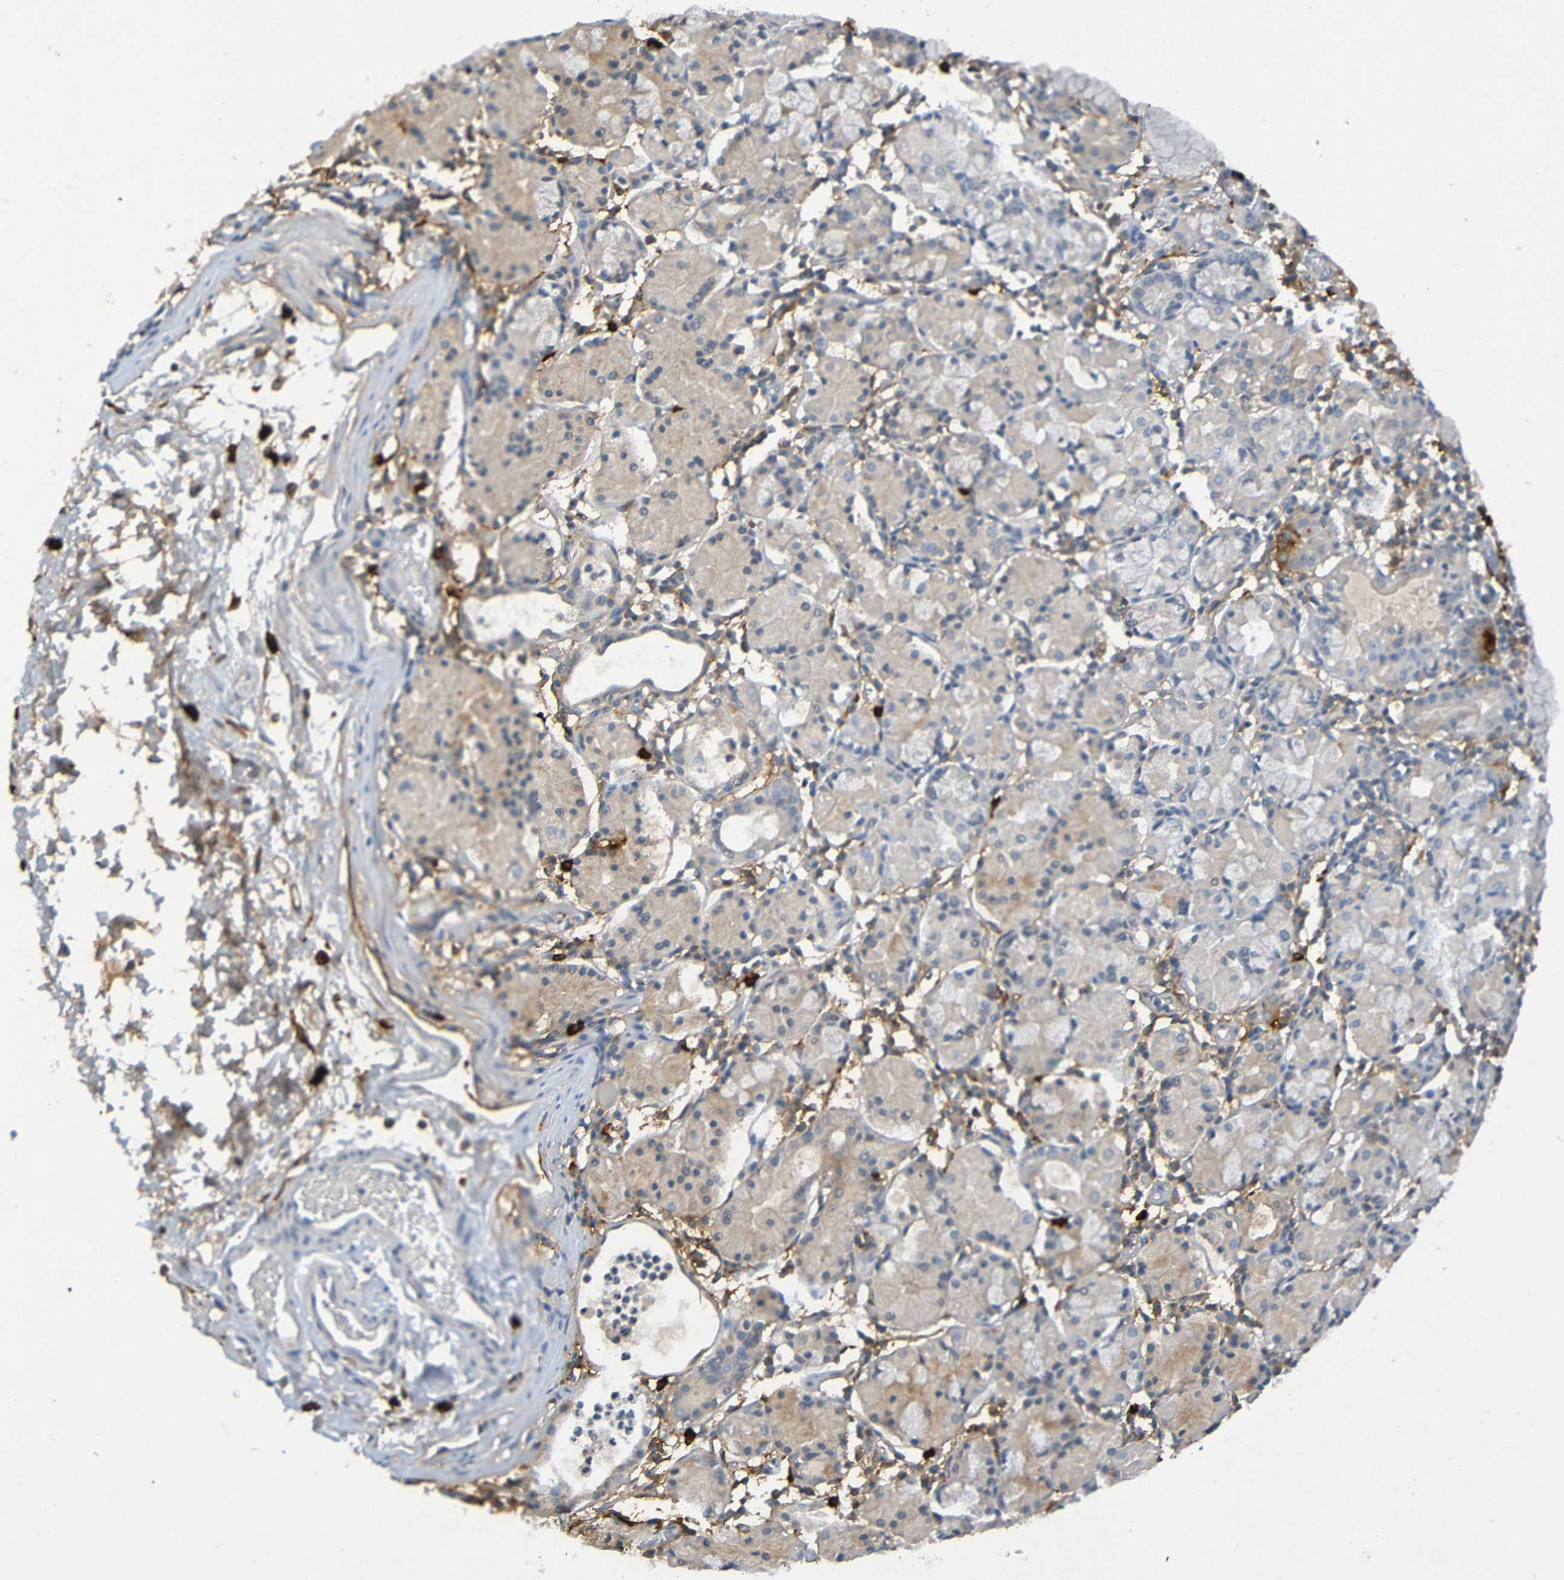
{"staining": {"intensity": "weak", "quantity": "25%-75%", "location": "cytoplasmic/membranous"}, "tissue": "stomach", "cell_type": "Glandular cells", "image_type": "normal", "snomed": [{"axis": "morphology", "description": "Normal tissue, NOS"}, {"axis": "topography", "description": "Stomach"}, {"axis": "topography", "description": "Stomach, lower"}], "caption": "Immunohistochemistry histopathology image of unremarkable stomach: human stomach stained using IHC demonstrates low levels of weak protein expression localized specifically in the cytoplasmic/membranous of glandular cells, appearing as a cytoplasmic/membranous brown color.", "gene": "C3AR1", "patient": {"sex": "female", "age": 75}}